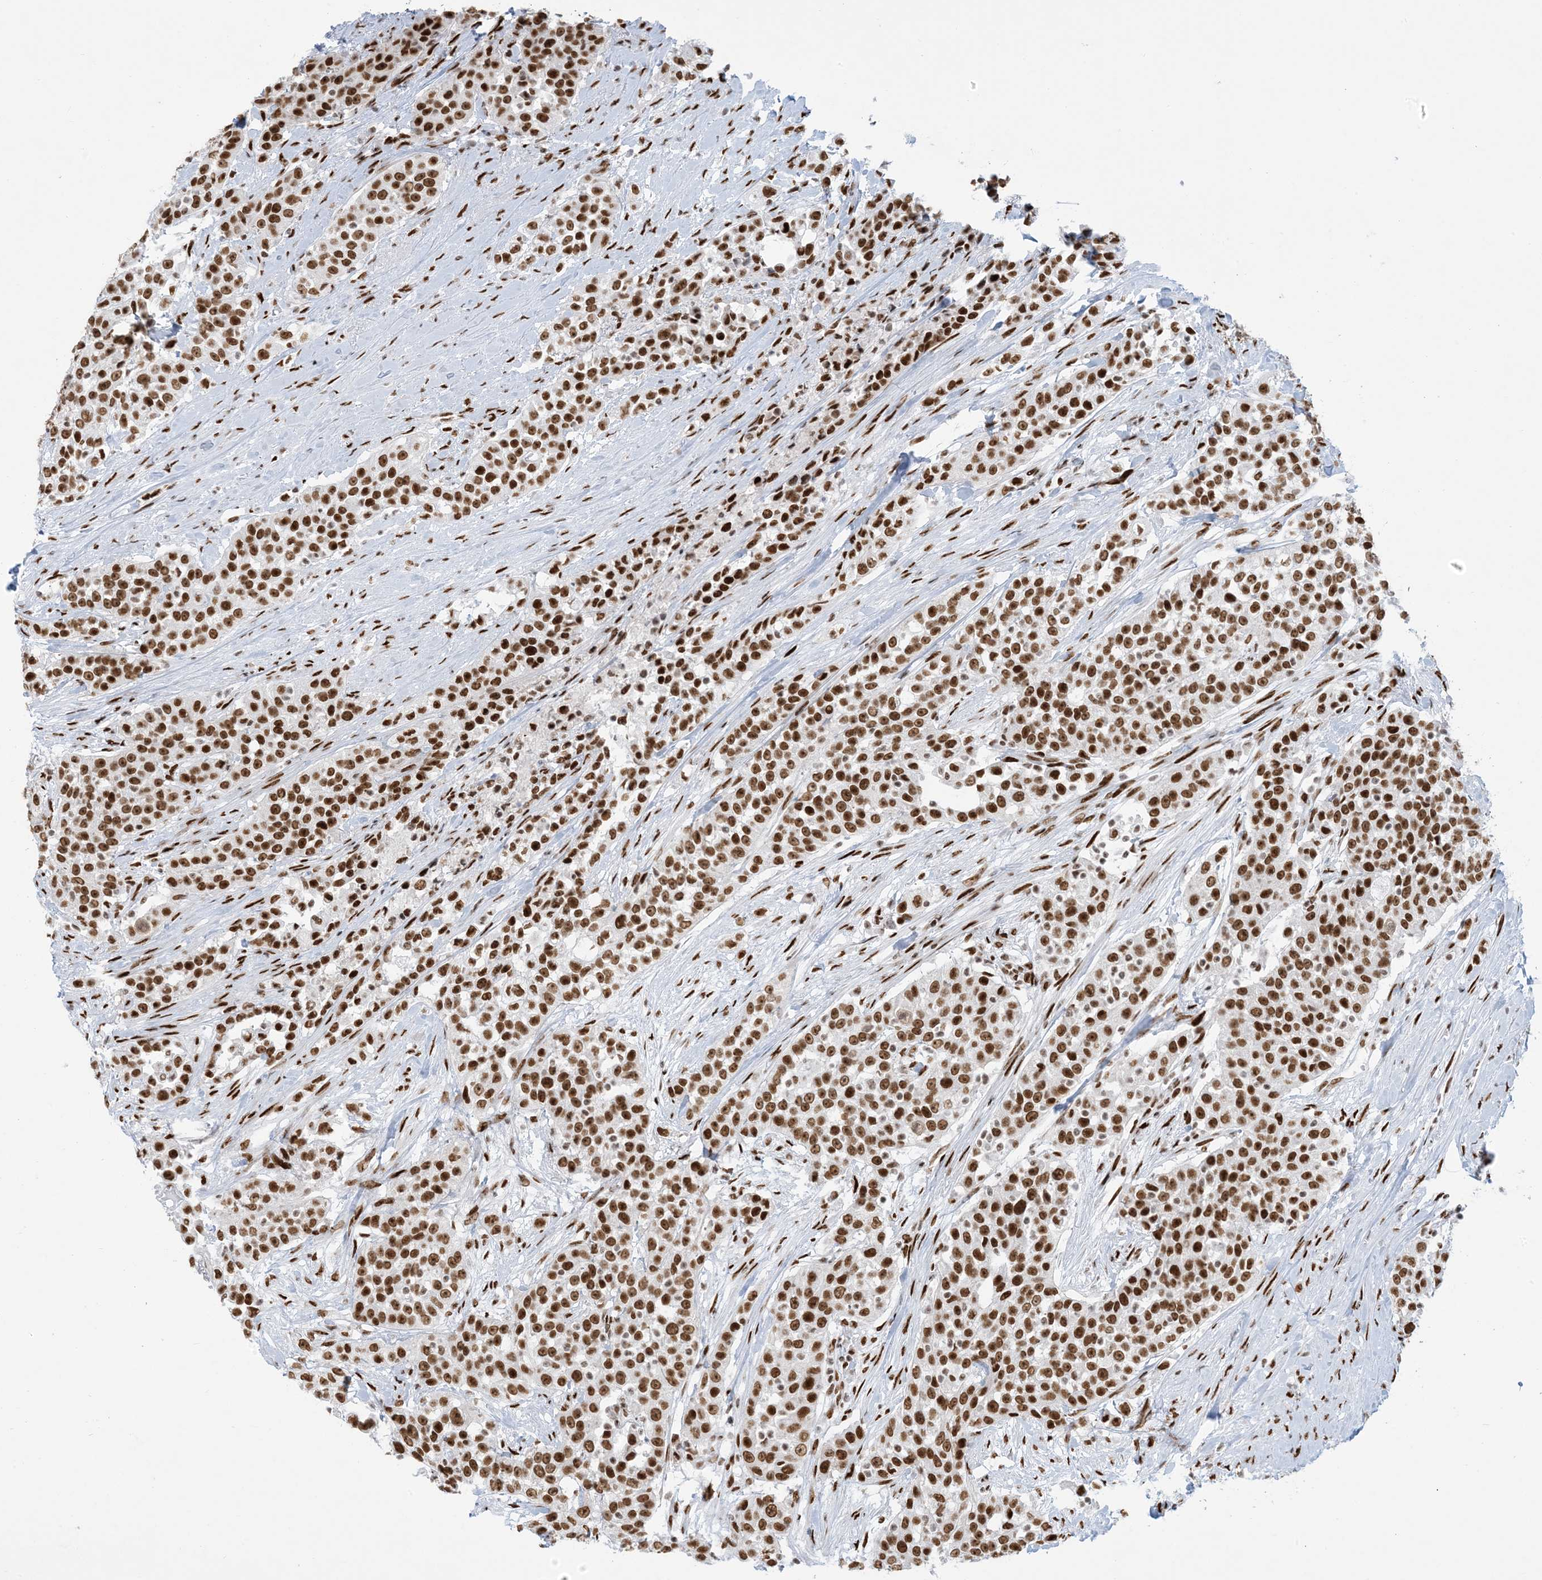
{"staining": {"intensity": "strong", "quantity": ">75%", "location": "nuclear"}, "tissue": "urothelial cancer", "cell_type": "Tumor cells", "image_type": "cancer", "snomed": [{"axis": "morphology", "description": "Urothelial carcinoma, High grade"}, {"axis": "topography", "description": "Urinary bladder"}], "caption": "A brown stain labels strong nuclear positivity of a protein in human urothelial carcinoma (high-grade) tumor cells.", "gene": "STAG1", "patient": {"sex": "female", "age": 80}}